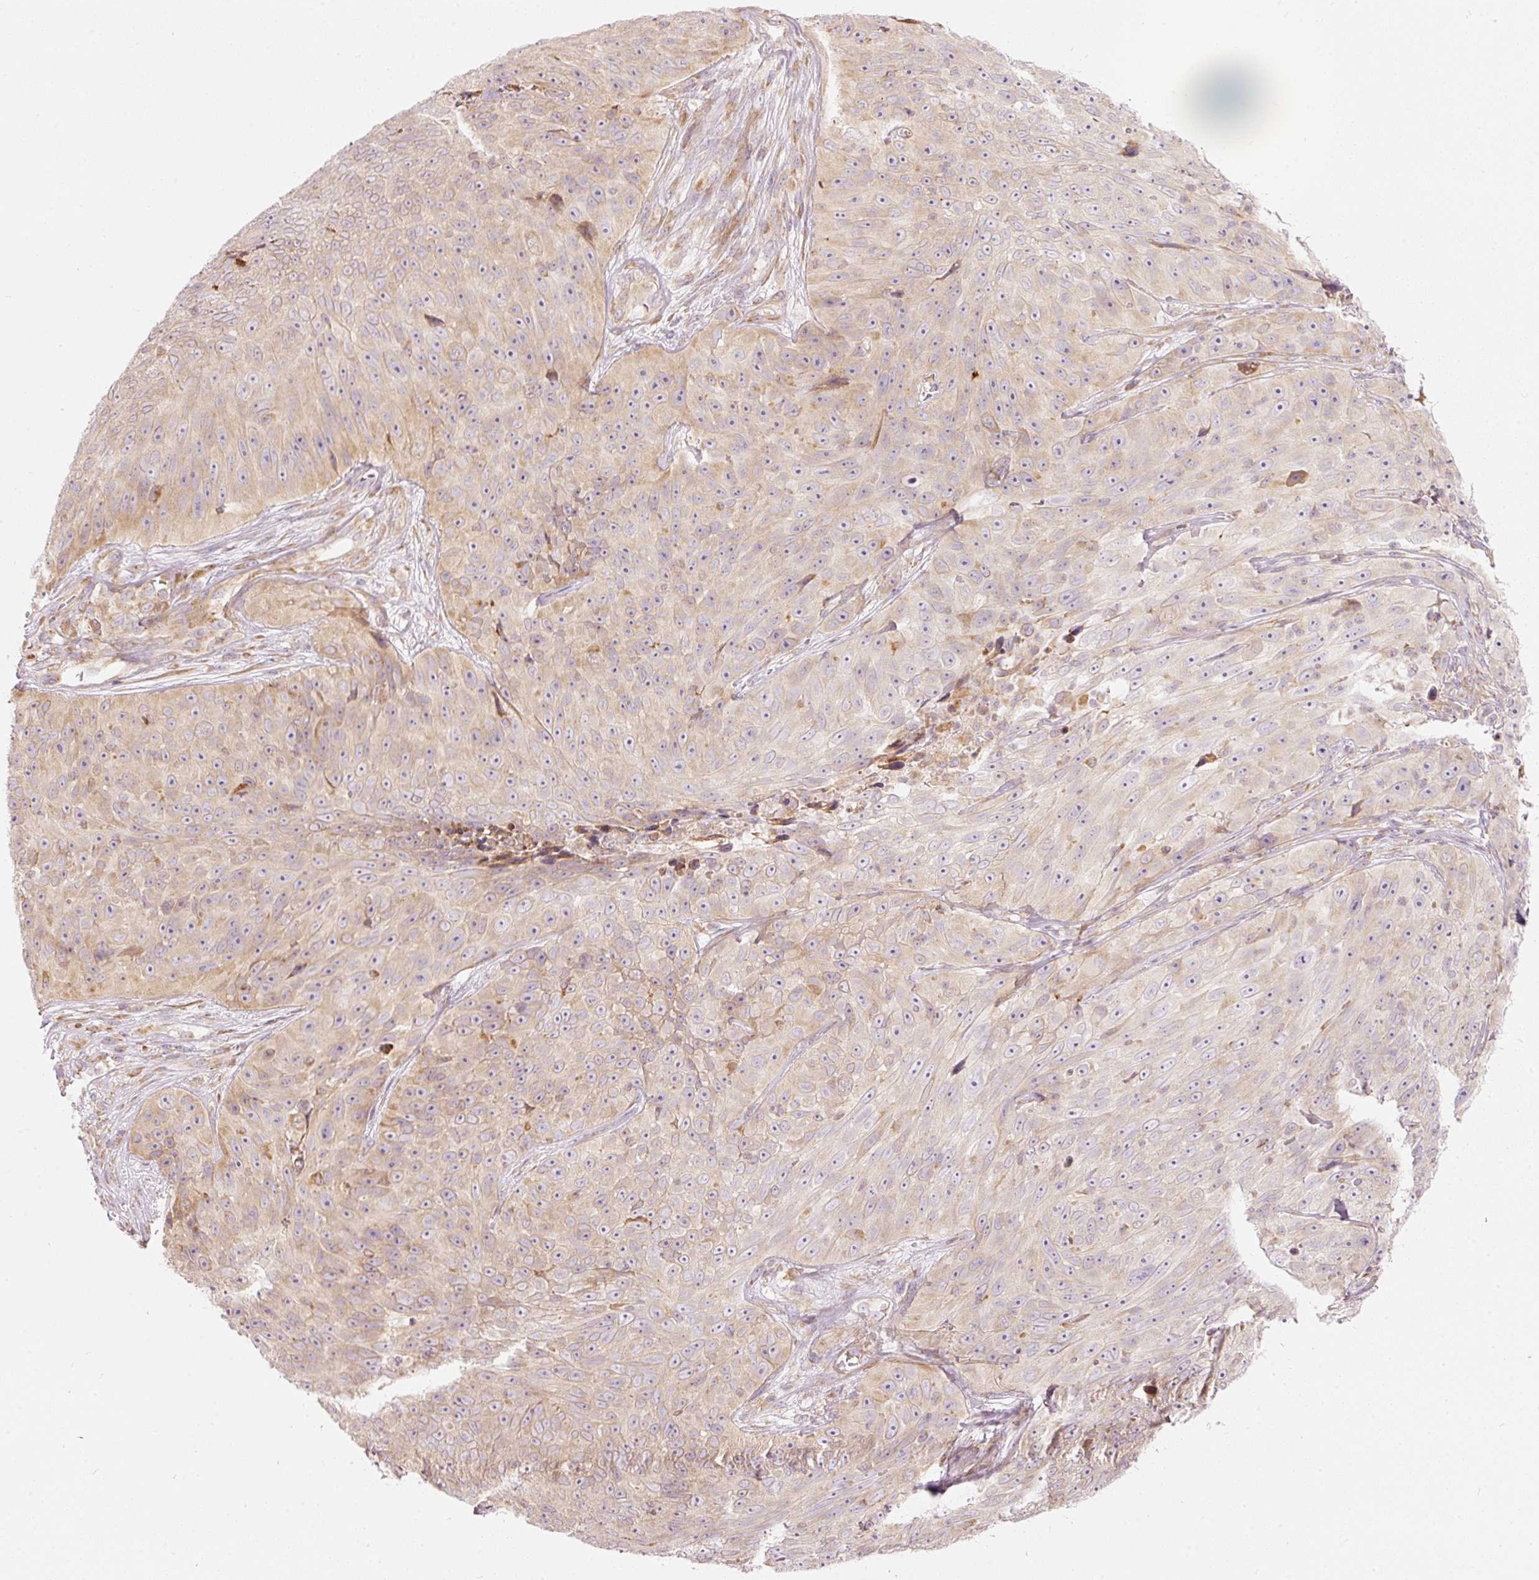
{"staining": {"intensity": "weak", "quantity": "25%-75%", "location": "cytoplasmic/membranous"}, "tissue": "skin cancer", "cell_type": "Tumor cells", "image_type": "cancer", "snomed": [{"axis": "morphology", "description": "Squamous cell carcinoma, NOS"}, {"axis": "topography", "description": "Skin"}], "caption": "High-magnification brightfield microscopy of skin squamous cell carcinoma stained with DAB (brown) and counterstained with hematoxylin (blue). tumor cells exhibit weak cytoplasmic/membranous positivity is seen in approximately25%-75% of cells. The staining is performed using DAB brown chromogen to label protein expression. The nuclei are counter-stained blue using hematoxylin.", "gene": "SNAPC5", "patient": {"sex": "female", "age": 87}}